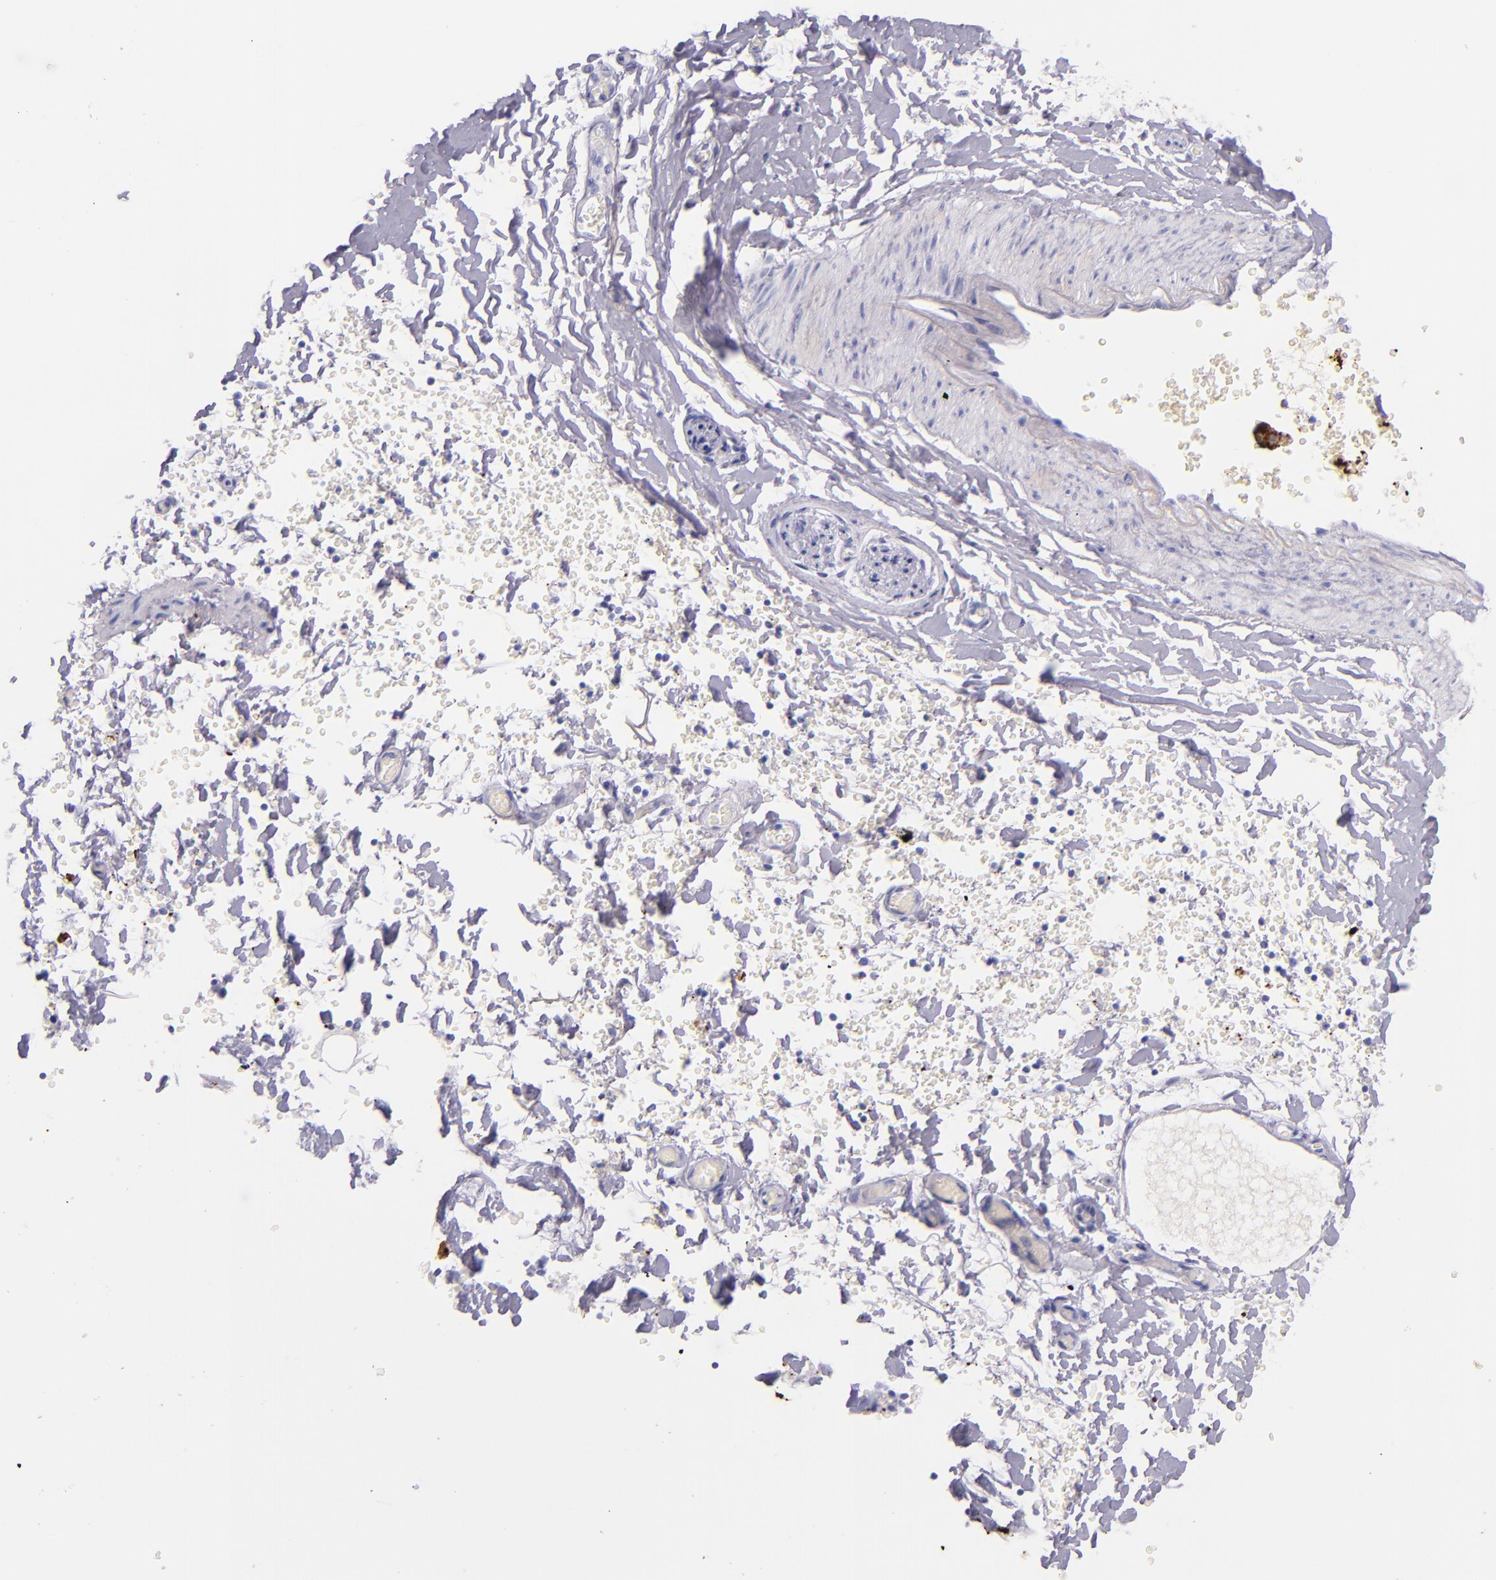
{"staining": {"intensity": "negative", "quantity": "none", "location": "none"}, "tissue": "adipose tissue", "cell_type": "Adipocytes", "image_type": "normal", "snomed": [{"axis": "morphology", "description": "Normal tissue, NOS"}, {"axis": "topography", "description": "Bronchus"}, {"axis": "topography", "description": "Lung"}], "caption": "An IHC histopathology image of benign adipose tissue is shown. There is no staining in adipocytes of adipose tissue.", "gene": "SFTPA2", "patient": {"sex": "female", "age": 56}}